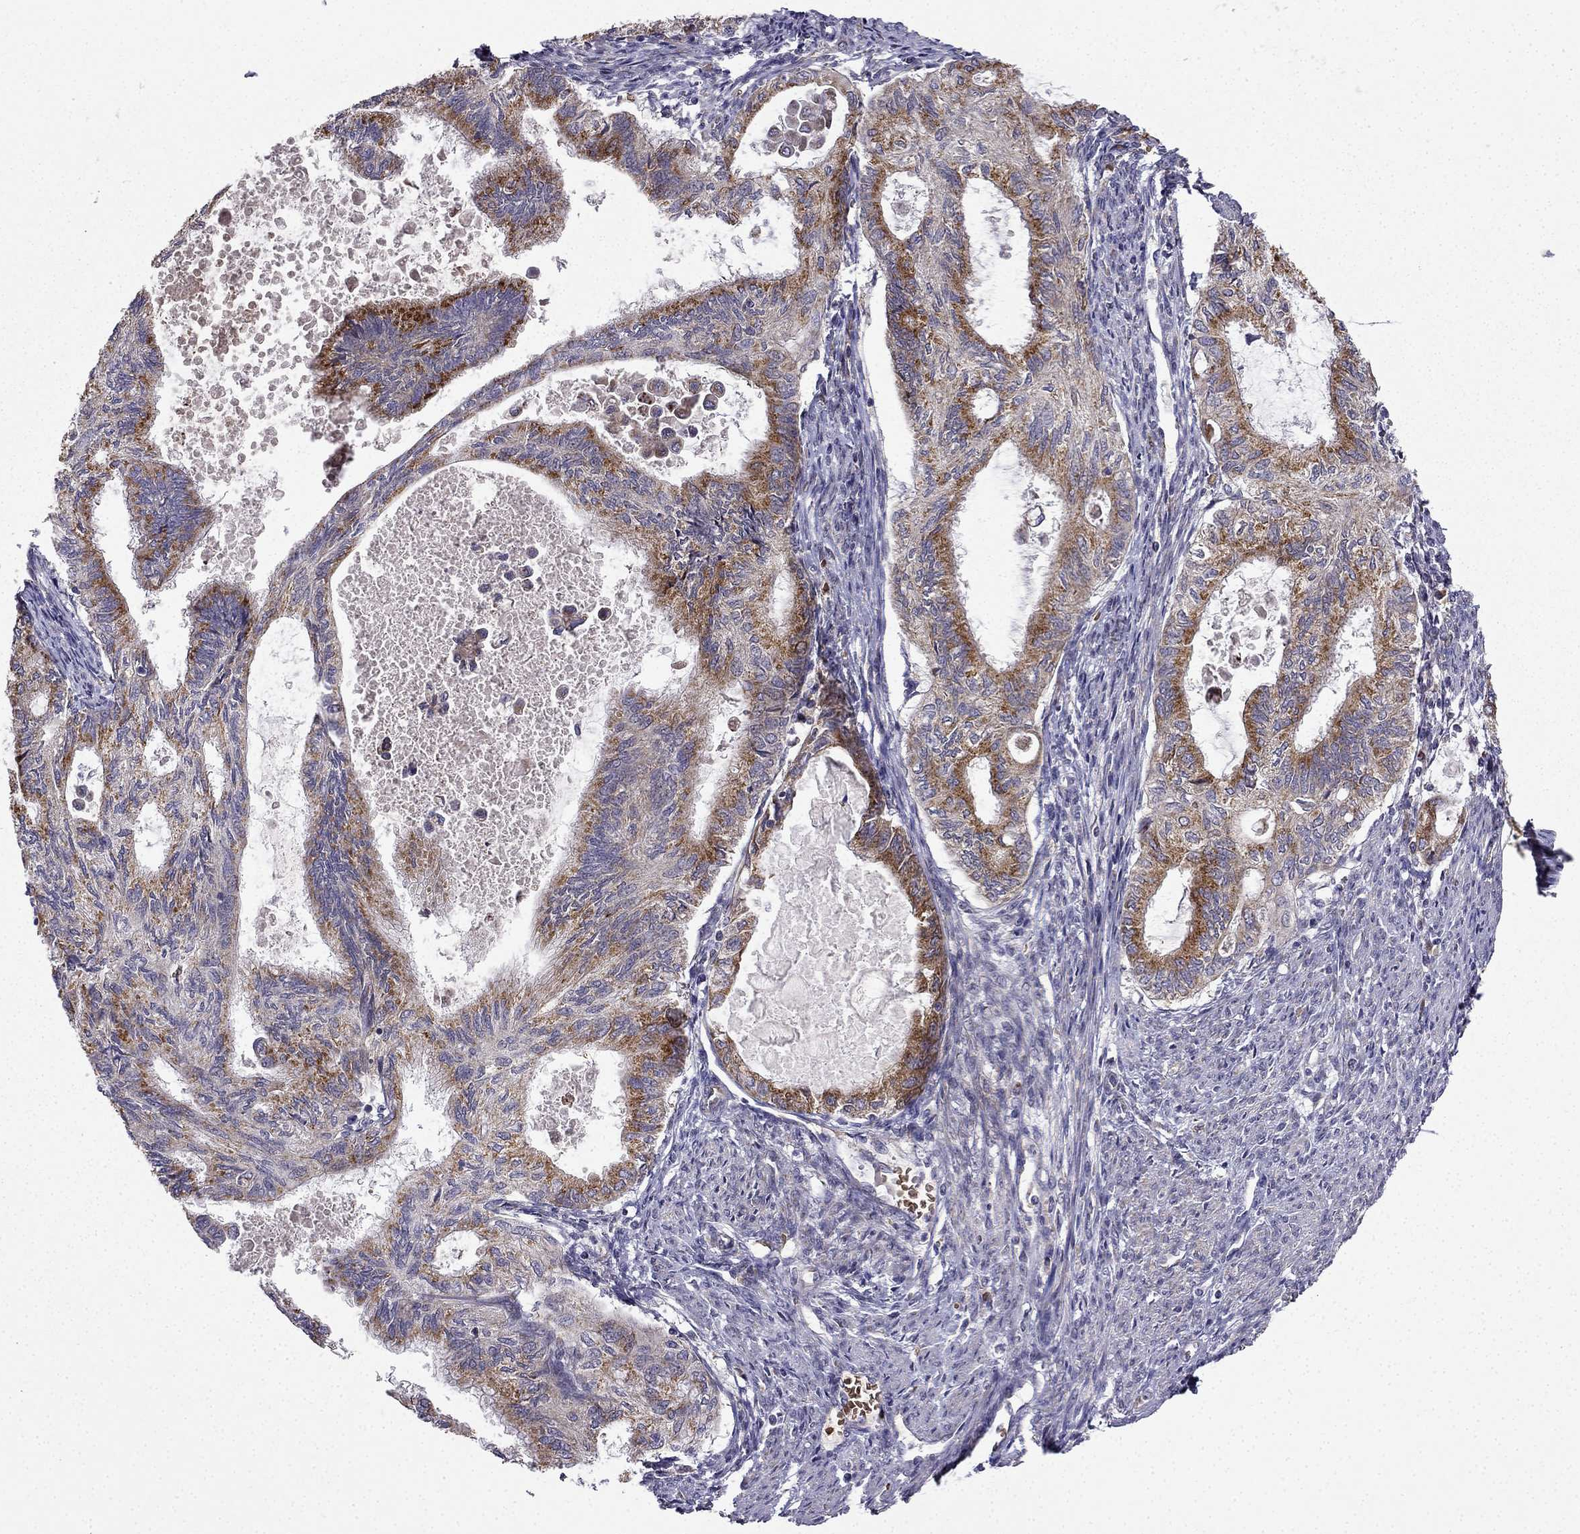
{"staining": {"intensity": "strong", "quantity": "25%-75%", "location": "cytoplasmic/membranous"}, "tissue": "endometrial cancer", "cell_type": "Tumor cells", "image_type": "cancer", "snomed": [{"axis": "morphology", "description": "Adenocarcinoma, NOS"}, {"axis": "topography", "description": "Endometrium"}], "caption": "There is high levels of strong cytoplasmic/membranous positivity in tumor cells of endometrial cancer, as demonstrated by immunohistochemical staining (brown color).", "gene": "B4GALT7", "patient": {"sex": "female", "age": 86}}